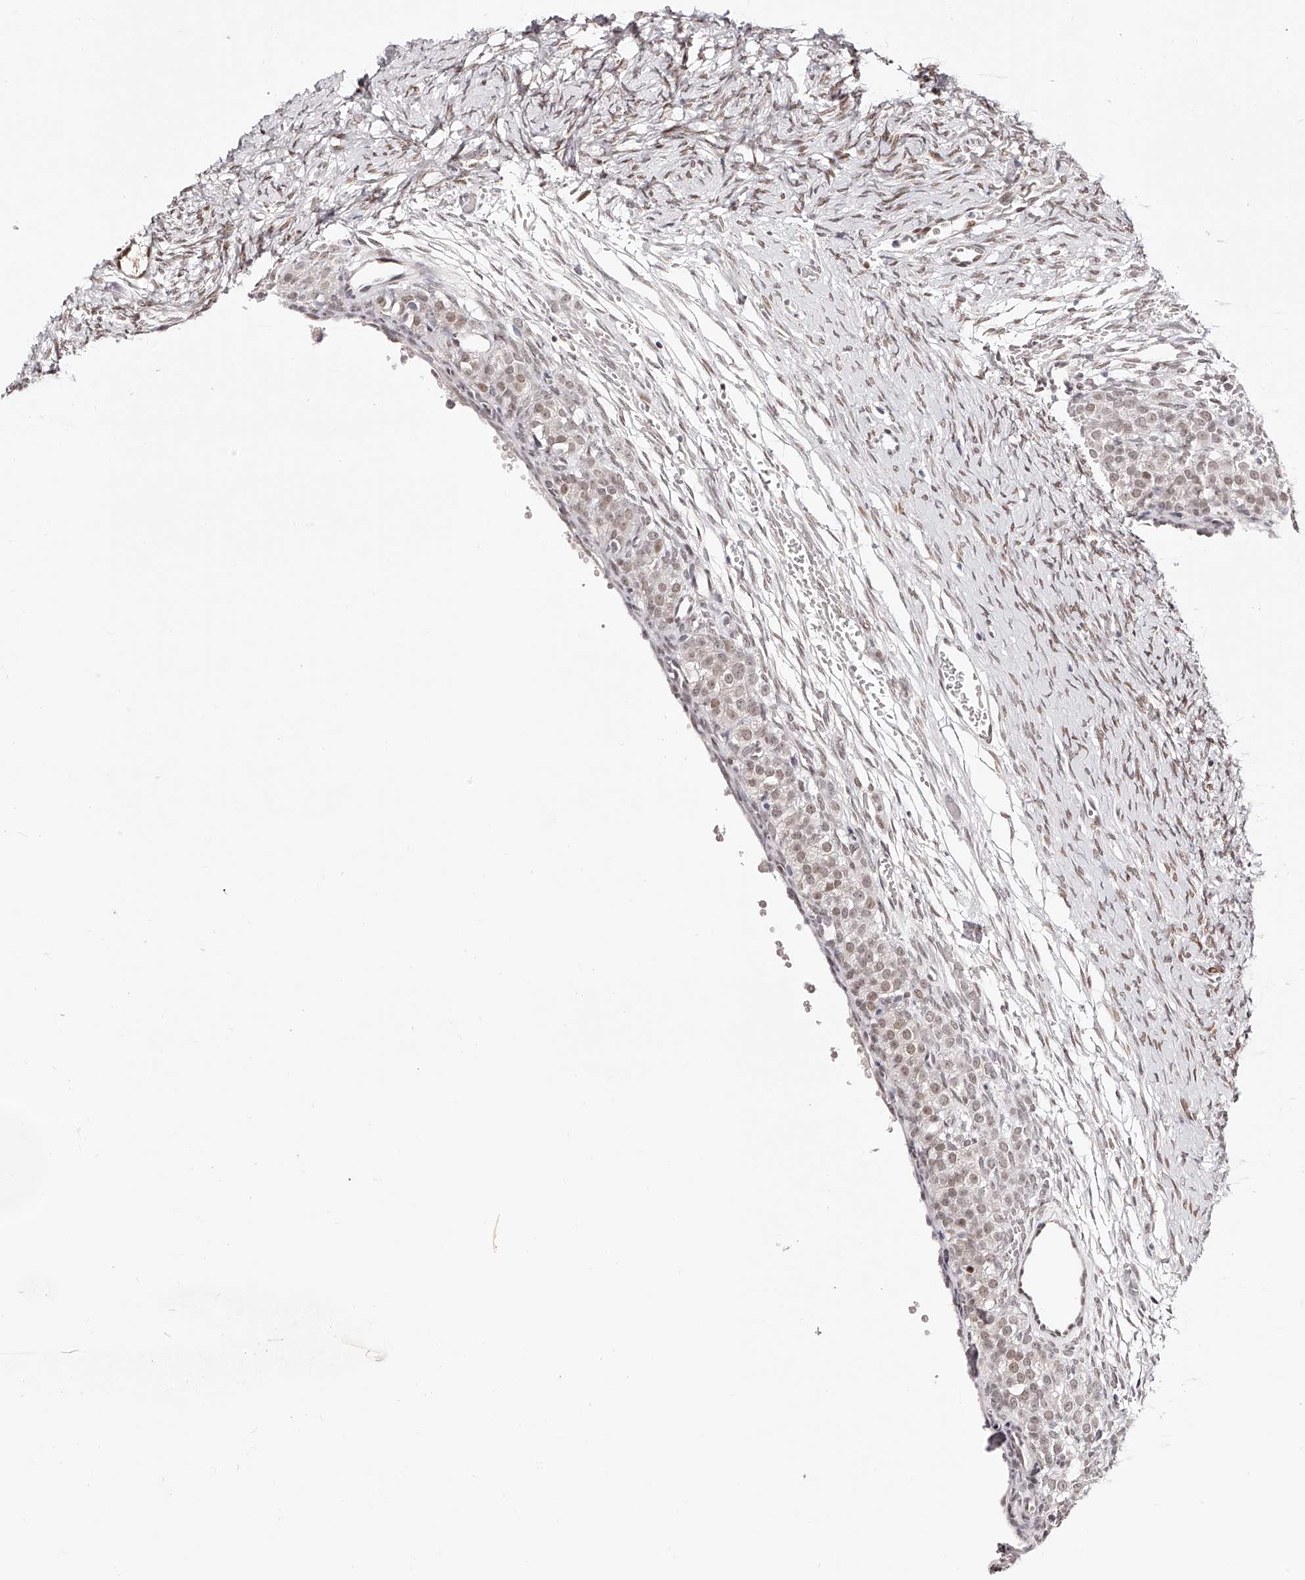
{"staining": {"intensity": "moderate", "quantity": "25%-75%", "location": "nuclear"}, "tissue": "ovary", "cell_type": "Ovarian stroma cells", "image_type": "normal", "snomed": [{"axis": "morphology", "description": "Adenocarcinoma, NOS"}, {"axis": "topography", "description": "Endometrium"}], "caption": "IHC (DAB (3,3'-diaminobenzidine)) staining of benign human ovary shows moderate nuclear protein positivity in about 25%-75% of ovarian stroma cells. (DAB IHC, brown staining for protein, blue staining for nuclei).", "gene": "USF3", "patient": {"sex": "female", "age": 32}}